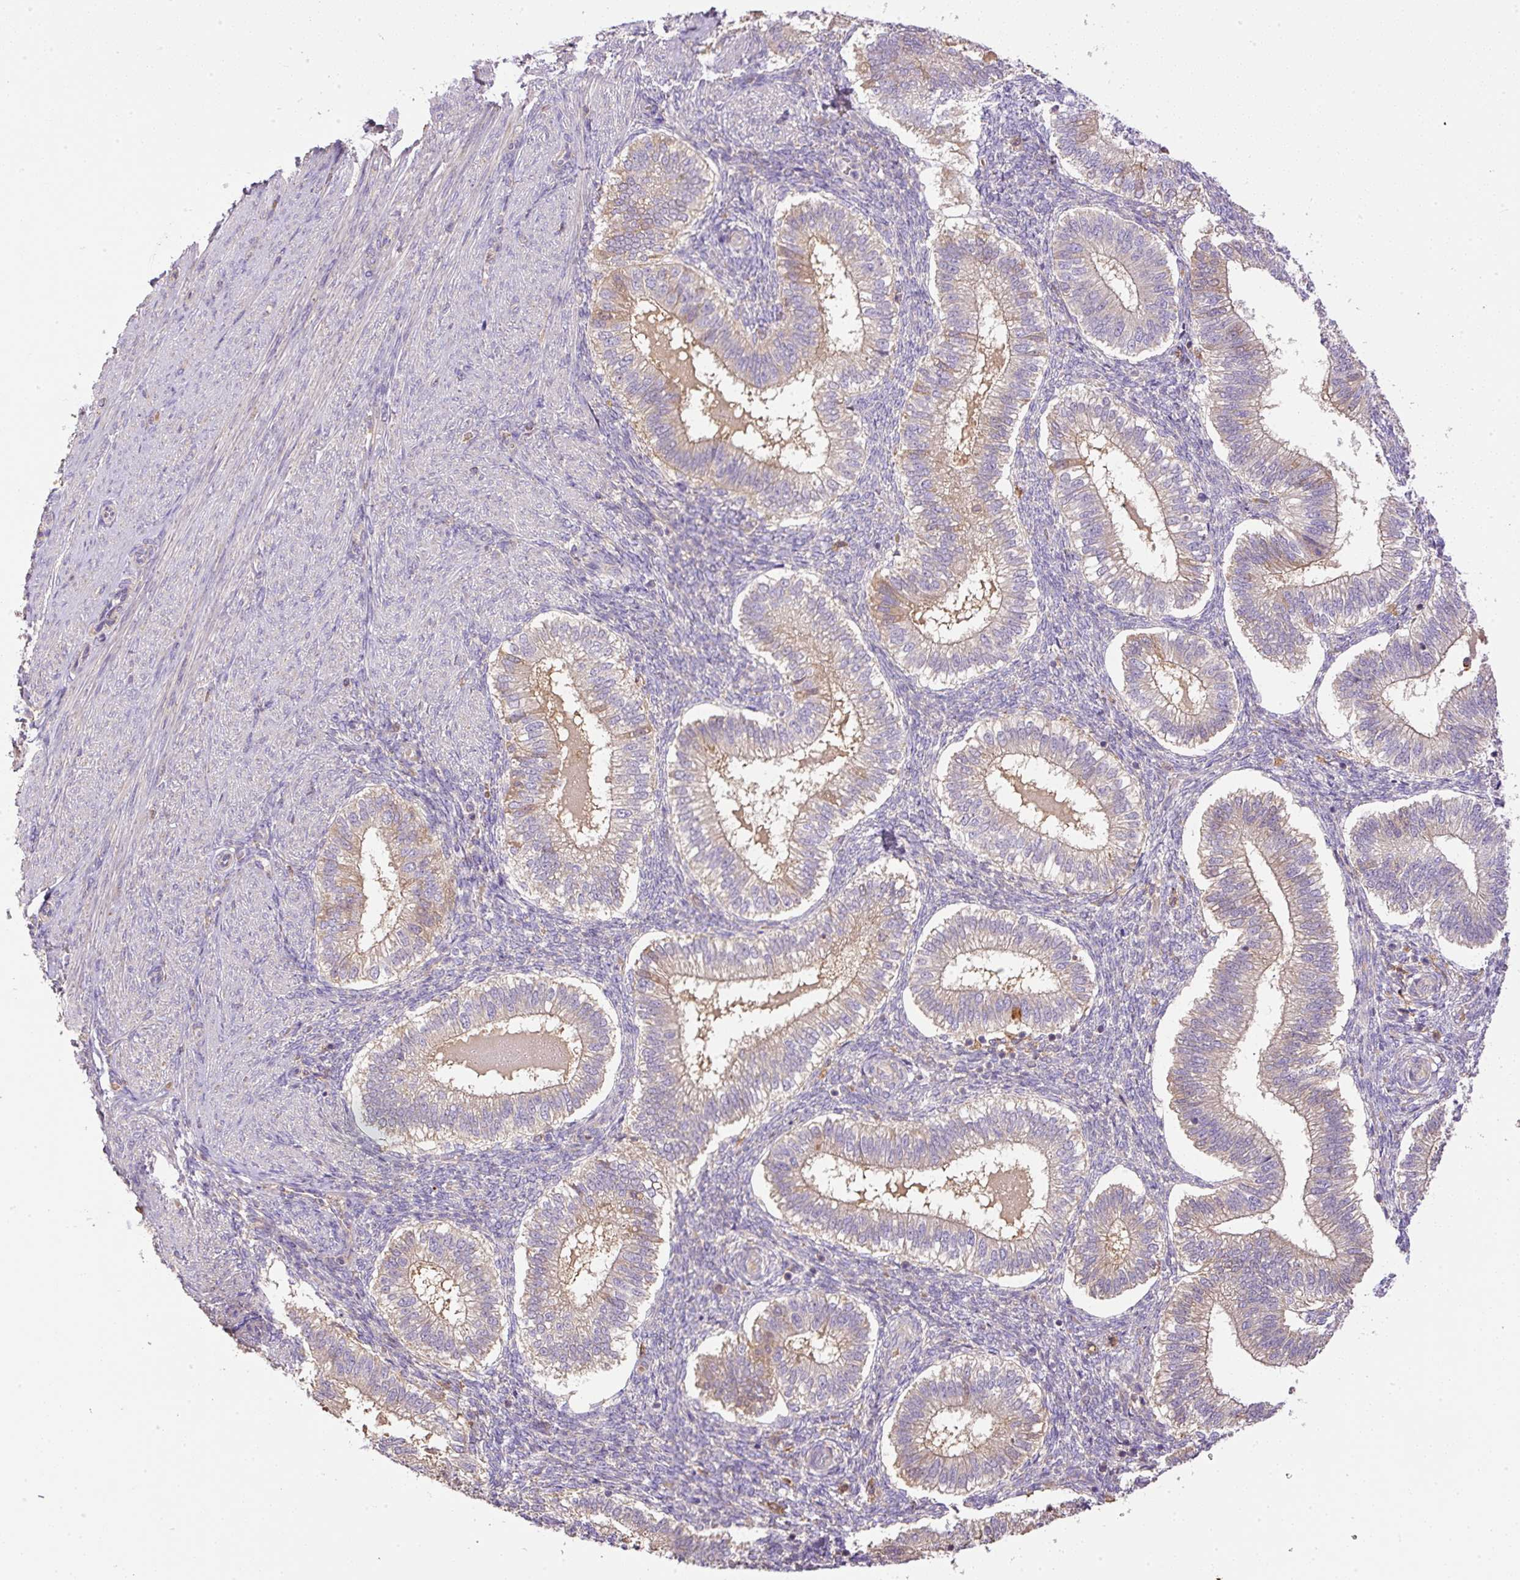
{"staining": {"intensity": "negative", "quantity": "none", "location": "none"}, "tissue": "endometrium", "cell_type": "Cells in endometrial stroma", "image_type": "normal", "snomed": [{"axis": "morphology", "description": "Normal tissue, NOS"}, {"axis": "topography", "description": "Endometrium"}], "caption": "This image is of normal endometrium stained with immunohistochemistry (IHC) to label a protein in brown with the nuclei are counter-stained blue. There is no staining in cells in endometrial stroma. (DAB (3,3'-diaminobenzidine) immunohistochemistry visualized using brightfield microscopy, high magnification).", "gene": "DAPK1", "patient": {"sex": "female", "age": 25}}